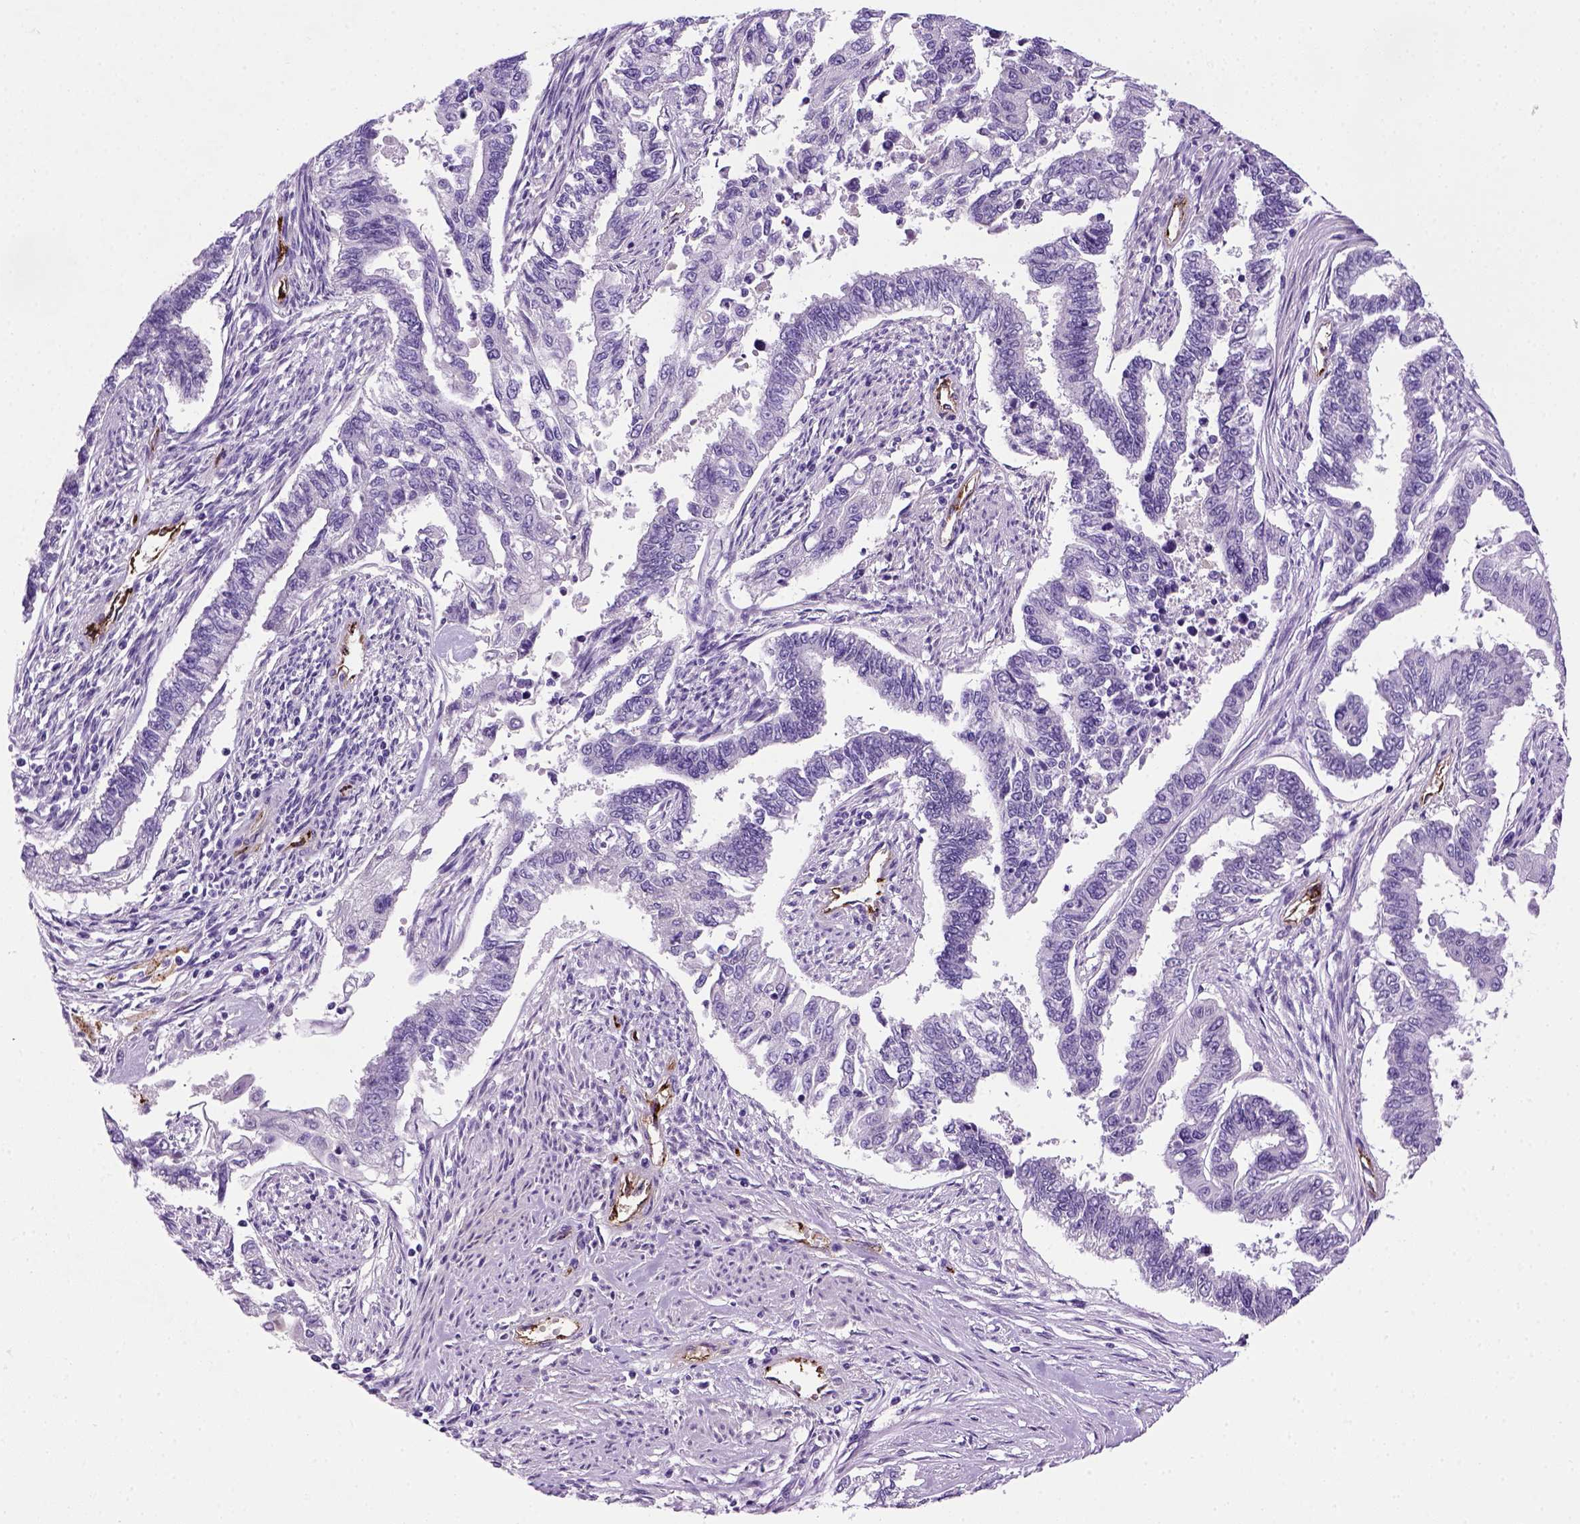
{"staining": {"intensity": "negative", "quantity": "none", "location": "none"}, "tissue": "endometrial cancer", "cell_type": "Tumor cells", "image_type": "cancer", "snomed": [{"axis": "morphology", "description": "Adenocarcinoma, NOS"}, {"axis": "topography", "description": "Uterus"}], "caption": "The micrograph displays no staining of tumor cells in endometrial adenocarcinoma.", "gene": "VWF", "patient": {"sex": "female", "age": 59}}